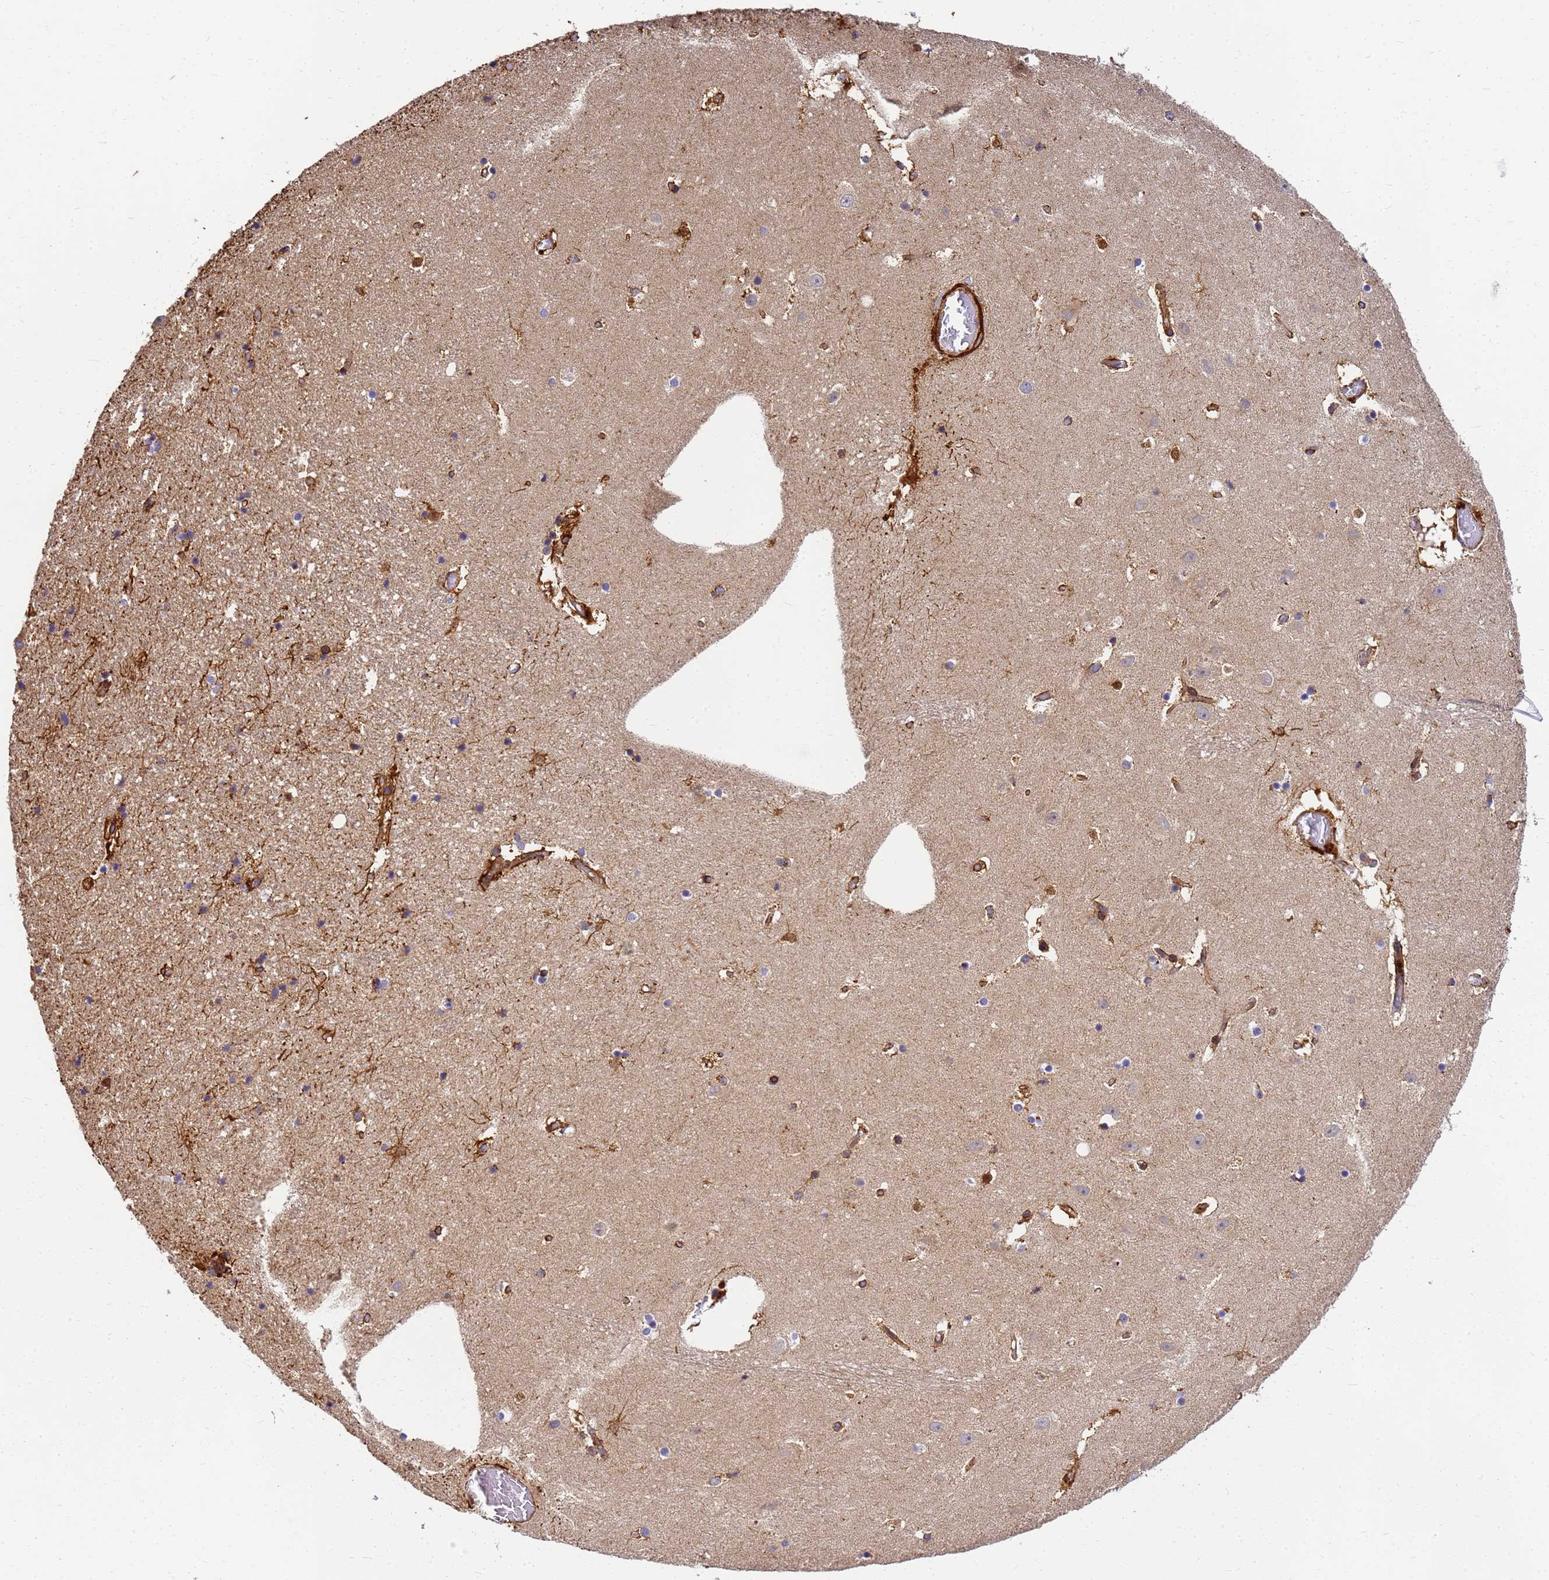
{"staining": {"intensity": "moderate", "quantity": "25%-75%", "location": "cytoplasmic/membranous"}, "tissue": "hippocampus", "cell_type": "Glial cells", "image_type": "normal", "snomed": [{"axis": "morphology", "description": "Normal tissue, NOS"}, {"axis": "topography", "description": "Hippocampus"}], "caption": "Immunohistochemistry (IHC) histopathology image of benign hippocampus: hippocampus stained using immunohistochemistry shows medium levels of moderate protein expression localized specifically in the cytoplasmic/membranous of glial cells, appearing as a cytoplasmic/membranous brown color.", "gene": "C2CD5", "patient": {"sex": "female", "age": 52}}